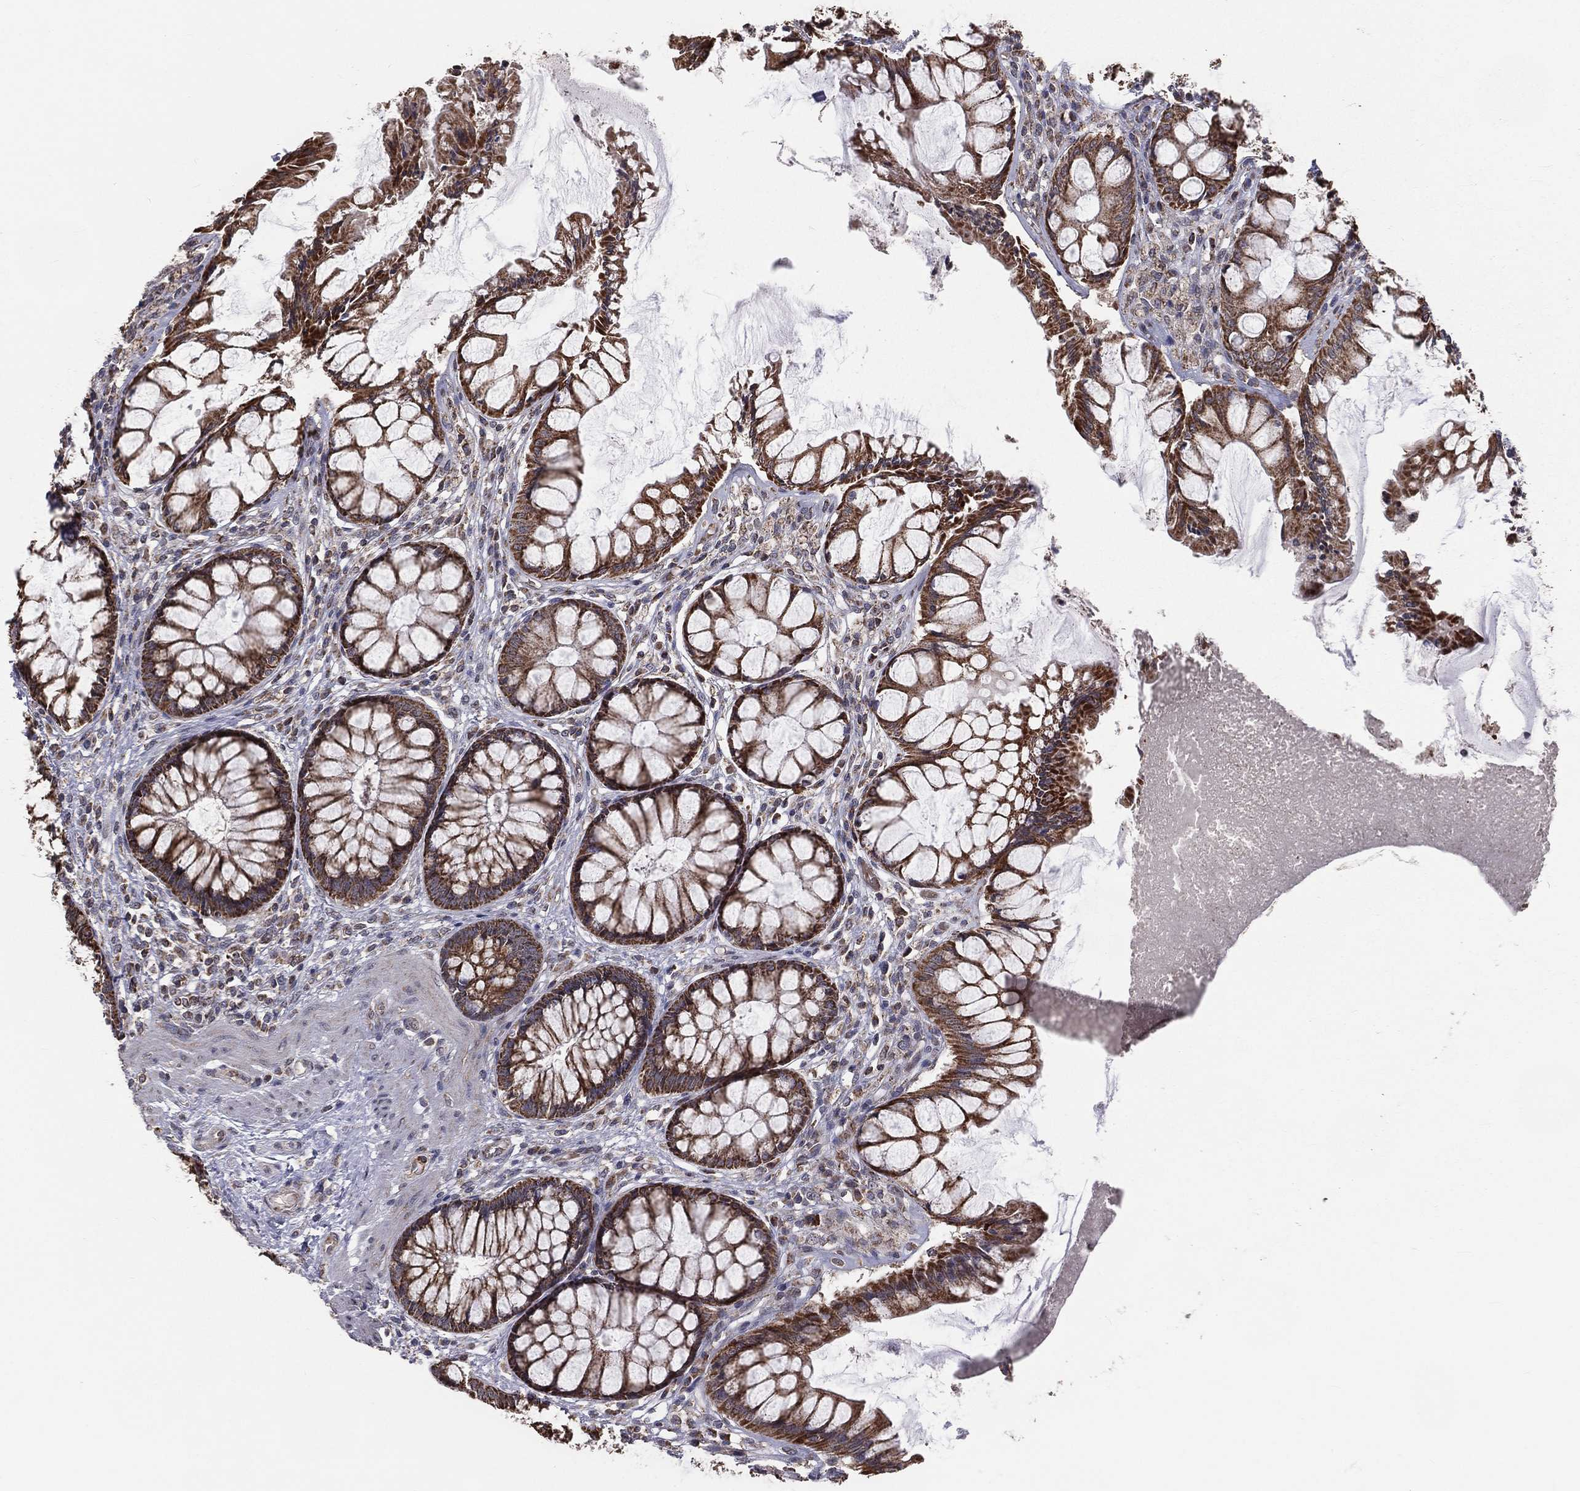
{"staining": {"intensity": "strong", "quantity": ">75%", "location": "cytoplasmic/membranous"}, "tissue": "rectum", "cell_type": "Glandular cells", "image_type": "normal", "snomed": [{"axis": "morphology", "description": "Normal tissue, NOS"}, {"axis": "topography", "description": "Rectum"}], "caption": "Protein staining of benign rectum displays strong cytoplasmic/membranous staining in approximately >75% of glandular cells. The staining was performed using DAB (3,3'-diaminobenzidine), with brown indicating positive protein expression. Nuclei are stained blue with hematoxylin.", "gene": "MRPL46", "patient": {"sex": "female", "age": 58}}